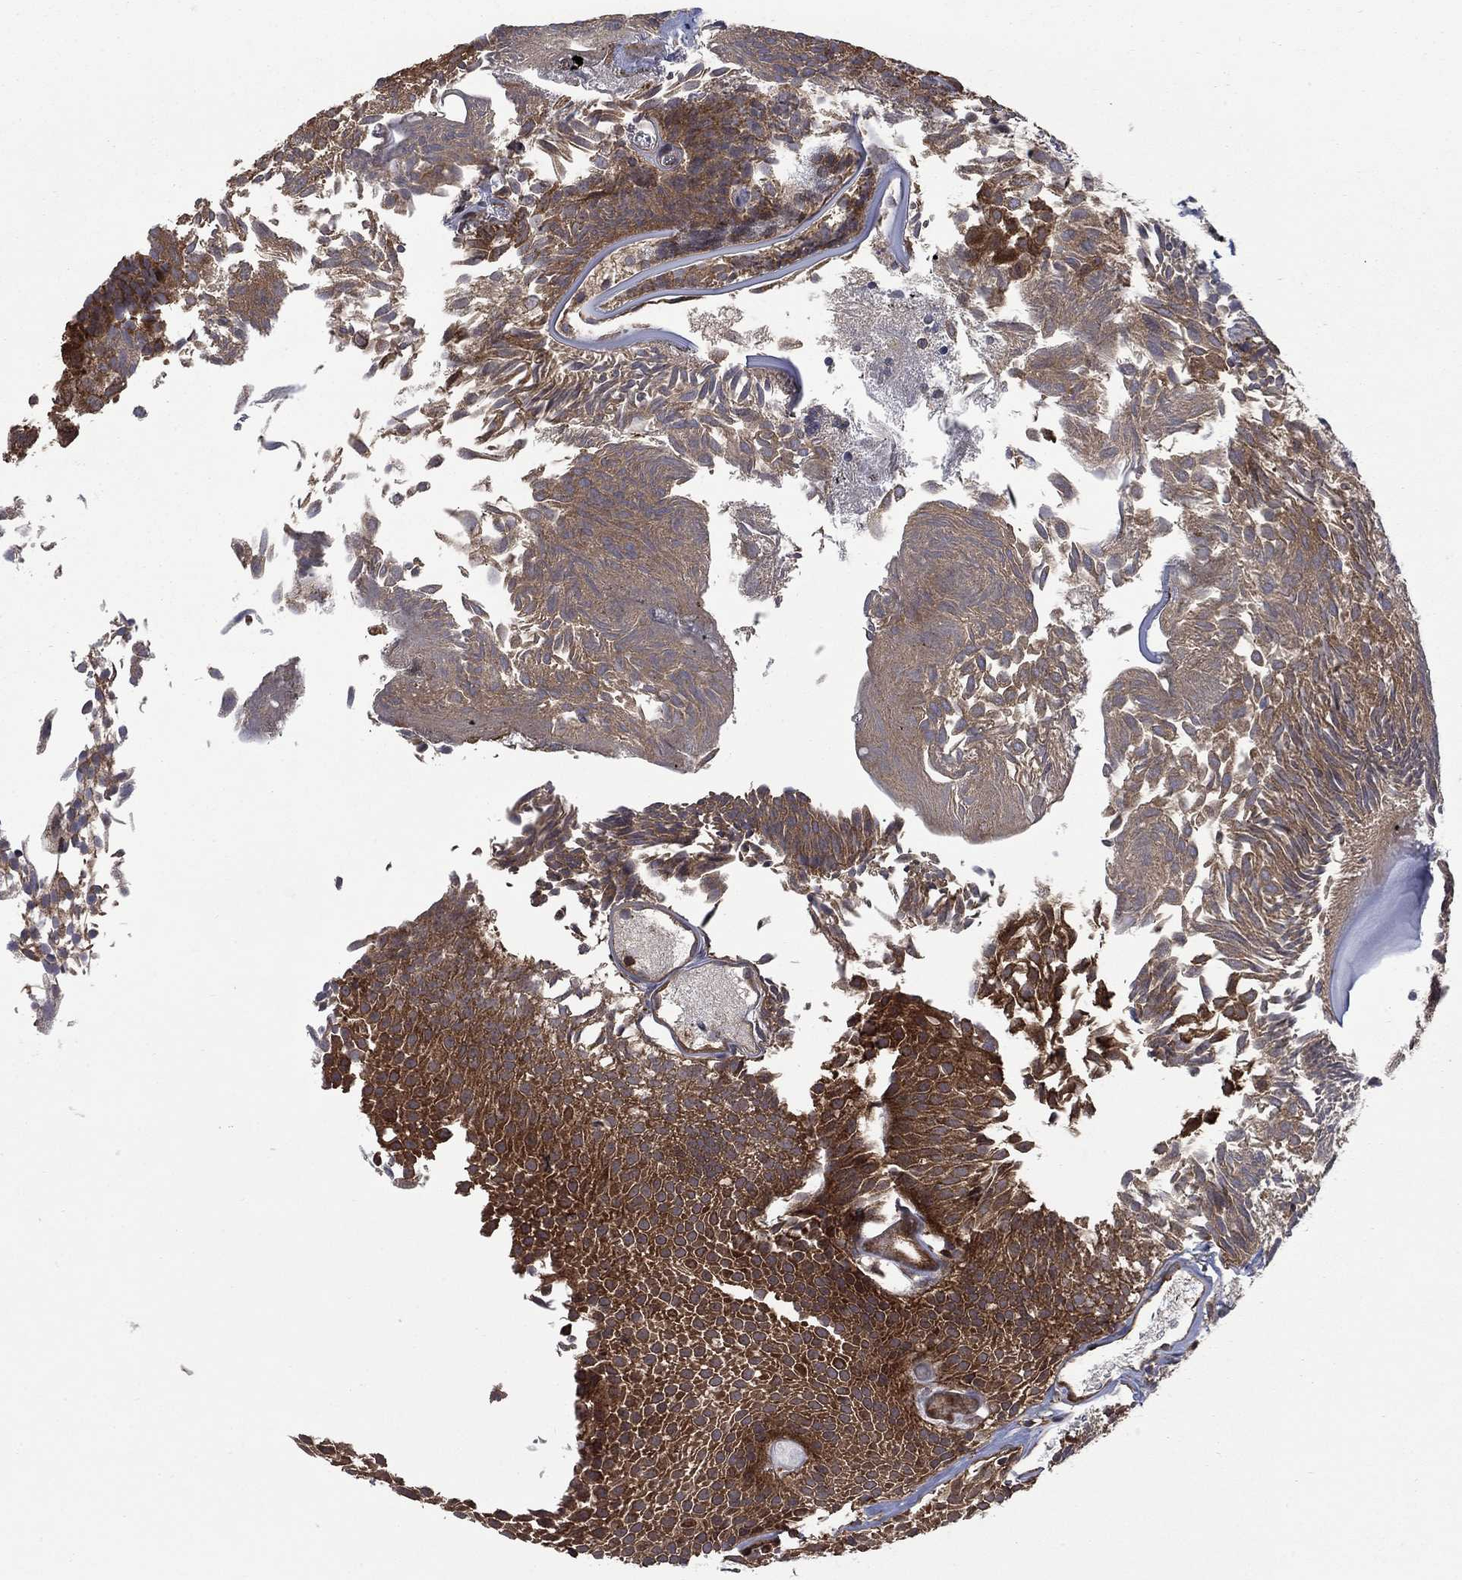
{"staining": {"intensity": "strong", "quantity": "25%-75%", "location": "cytoplasmic/membranous"}, "tissue": "urothelial cancer", "cell_type": "Tumor cells", "image_type": "cancer", "snomed": [{"axis": "morphology", "description": "Urothelial carcinoma, Low grade"}, {"axis": "topography", "description": "Urinary bladder"}], "caption": "Urothelial cancer tissue exhibits strong cytoplasmic/membranous staining in about 25%-75% of tumor cells The protein is shown in brown color, while the nuclei are stained blue.", "gene": "IFI35", "patient": {"sex": "male", "age": 52}}